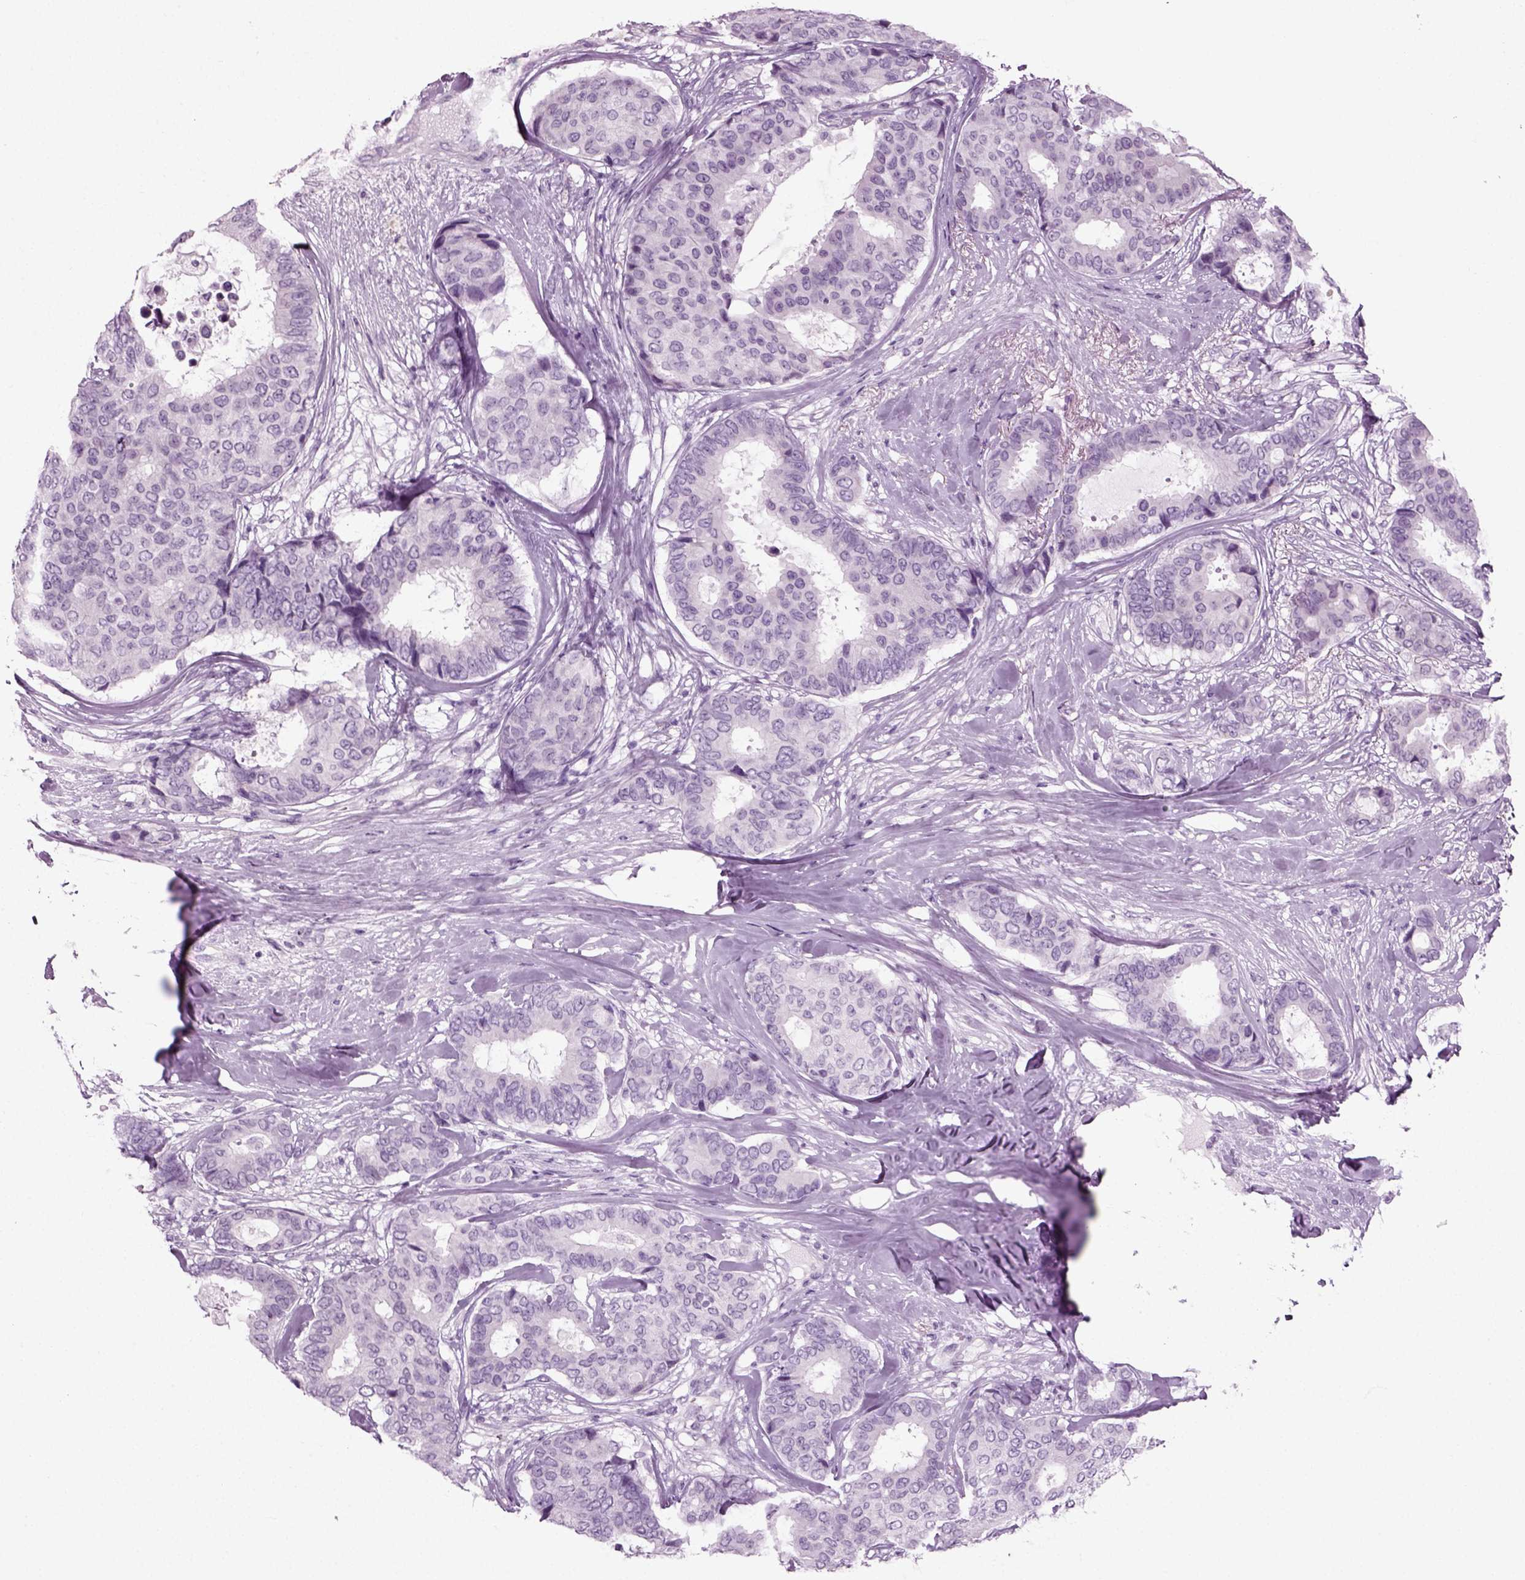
{"staining": {"intensity": "negative", "quantity": "none", "location": "none"}, "tissue": "breast cancer", "cell_type": "Tumor cells", "image_type": "cancer", "snomed": [{"axis": "morphology", "description": "Duct carcinoma"}, {"axis": "topography", "description": "Breast"}], "caption": "This is an IHC image of breast cancer (infiltrating ductal carcinoma). There is no expression in tumor cells.", "gene": "PRLH", "patient": {"sex": "female", "age": 75}}